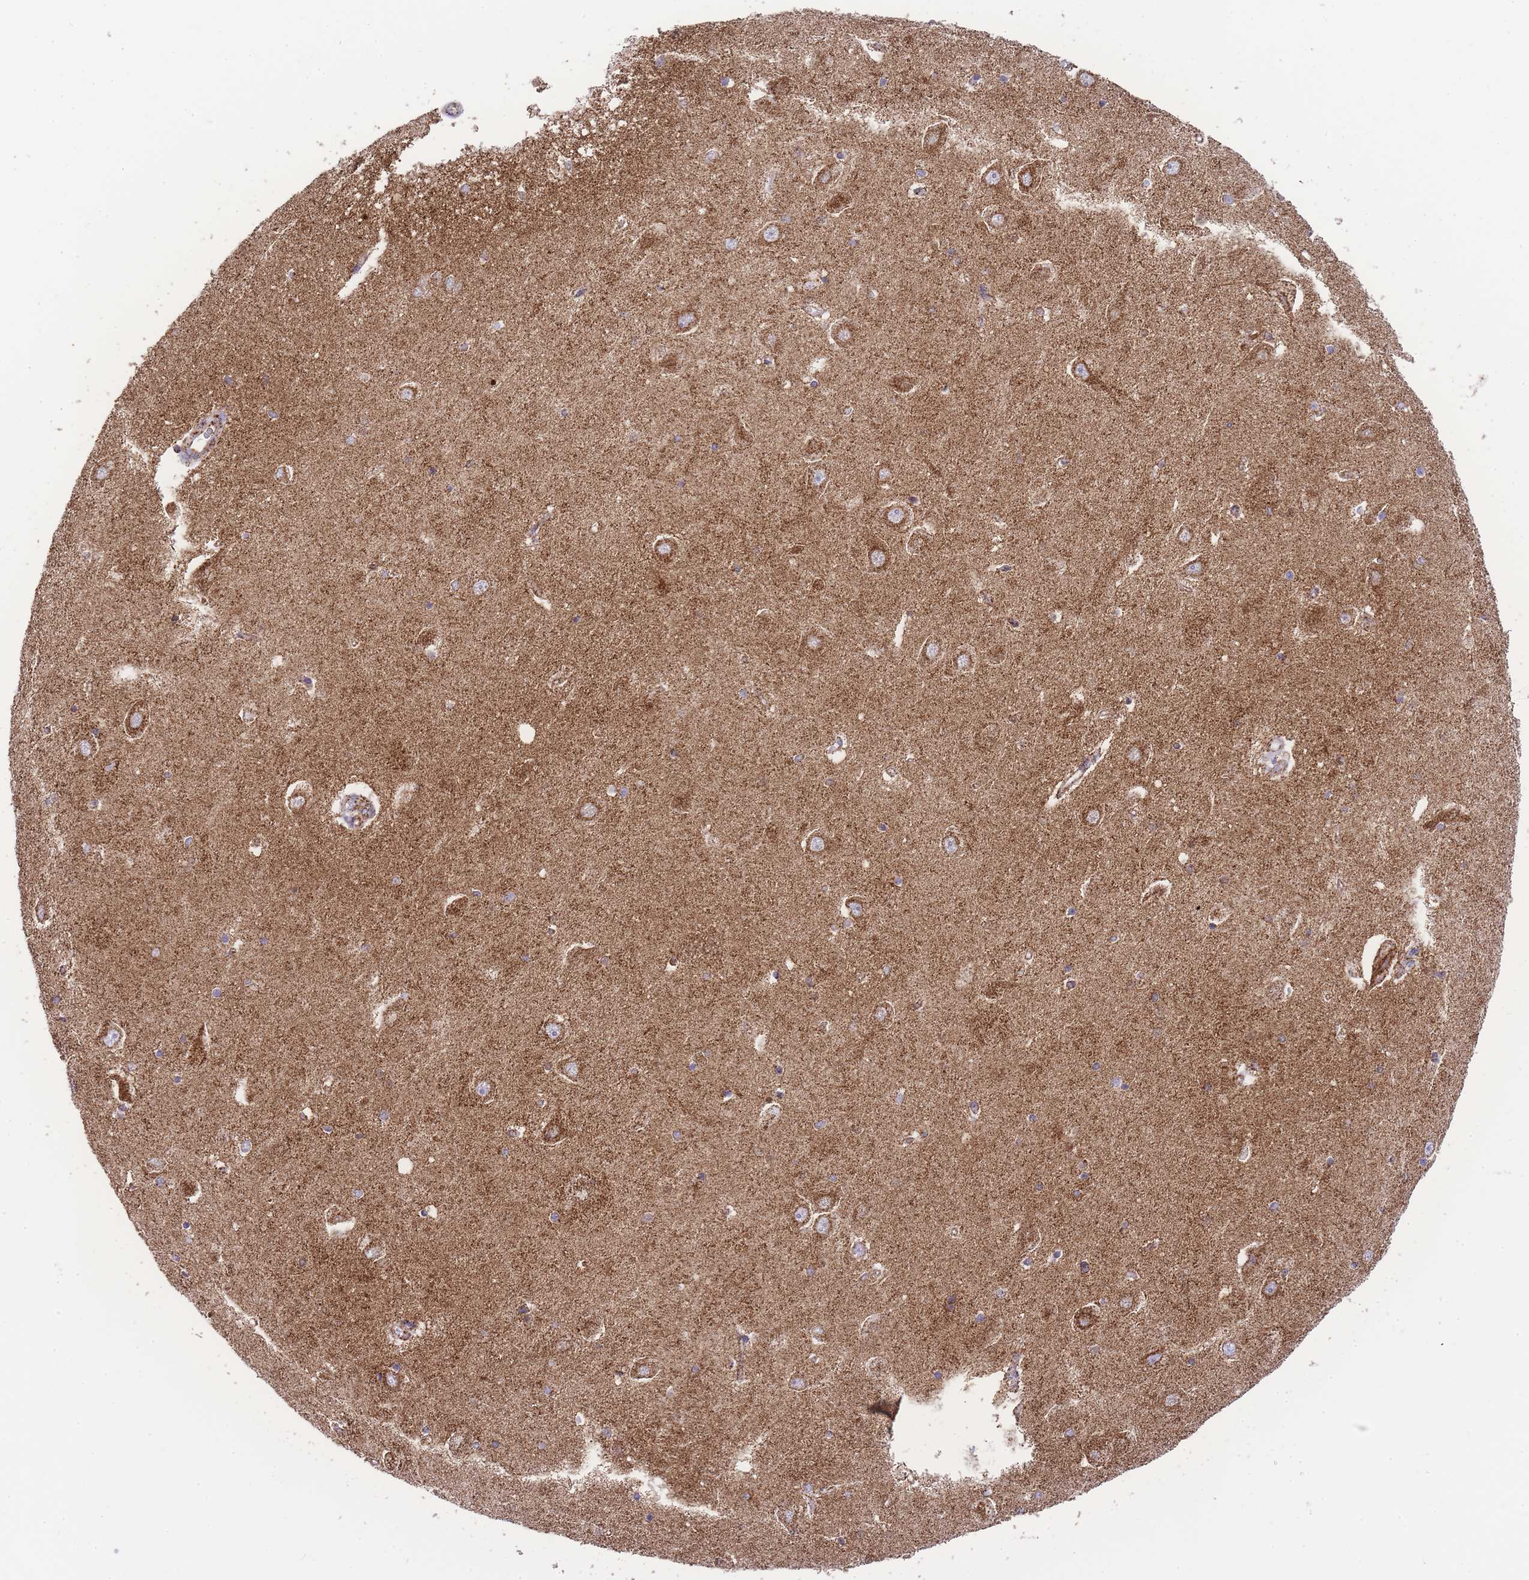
{"staining": {"intensity": "moderate", "quantity": "25%-75%", "location": "cytoplasmic/membranous"}, "tissue": "hippocampus", "cell_type": "Glial cells", "image_type": "normal", "snomed": [{"axis": "morphology", "description": "Normal tissue, NOS"}, {"axis": "topography", "description": "Hippocampus"}], "caption": "Immunohistochemistry staining of unremarkable hippocampus, which reveals medium levels of moderate cytoplasmic/membranous positivity in approximately 25%-75% of glial cells indicating moderate cytoplasmic/membranous protein staining. The staining was performed using DAB (brown) for protein detection and nuclei were counterstained in hematoxylin (blue).", "gene": "GSTM1", "patient": {"sex": "male", "age": 45}}